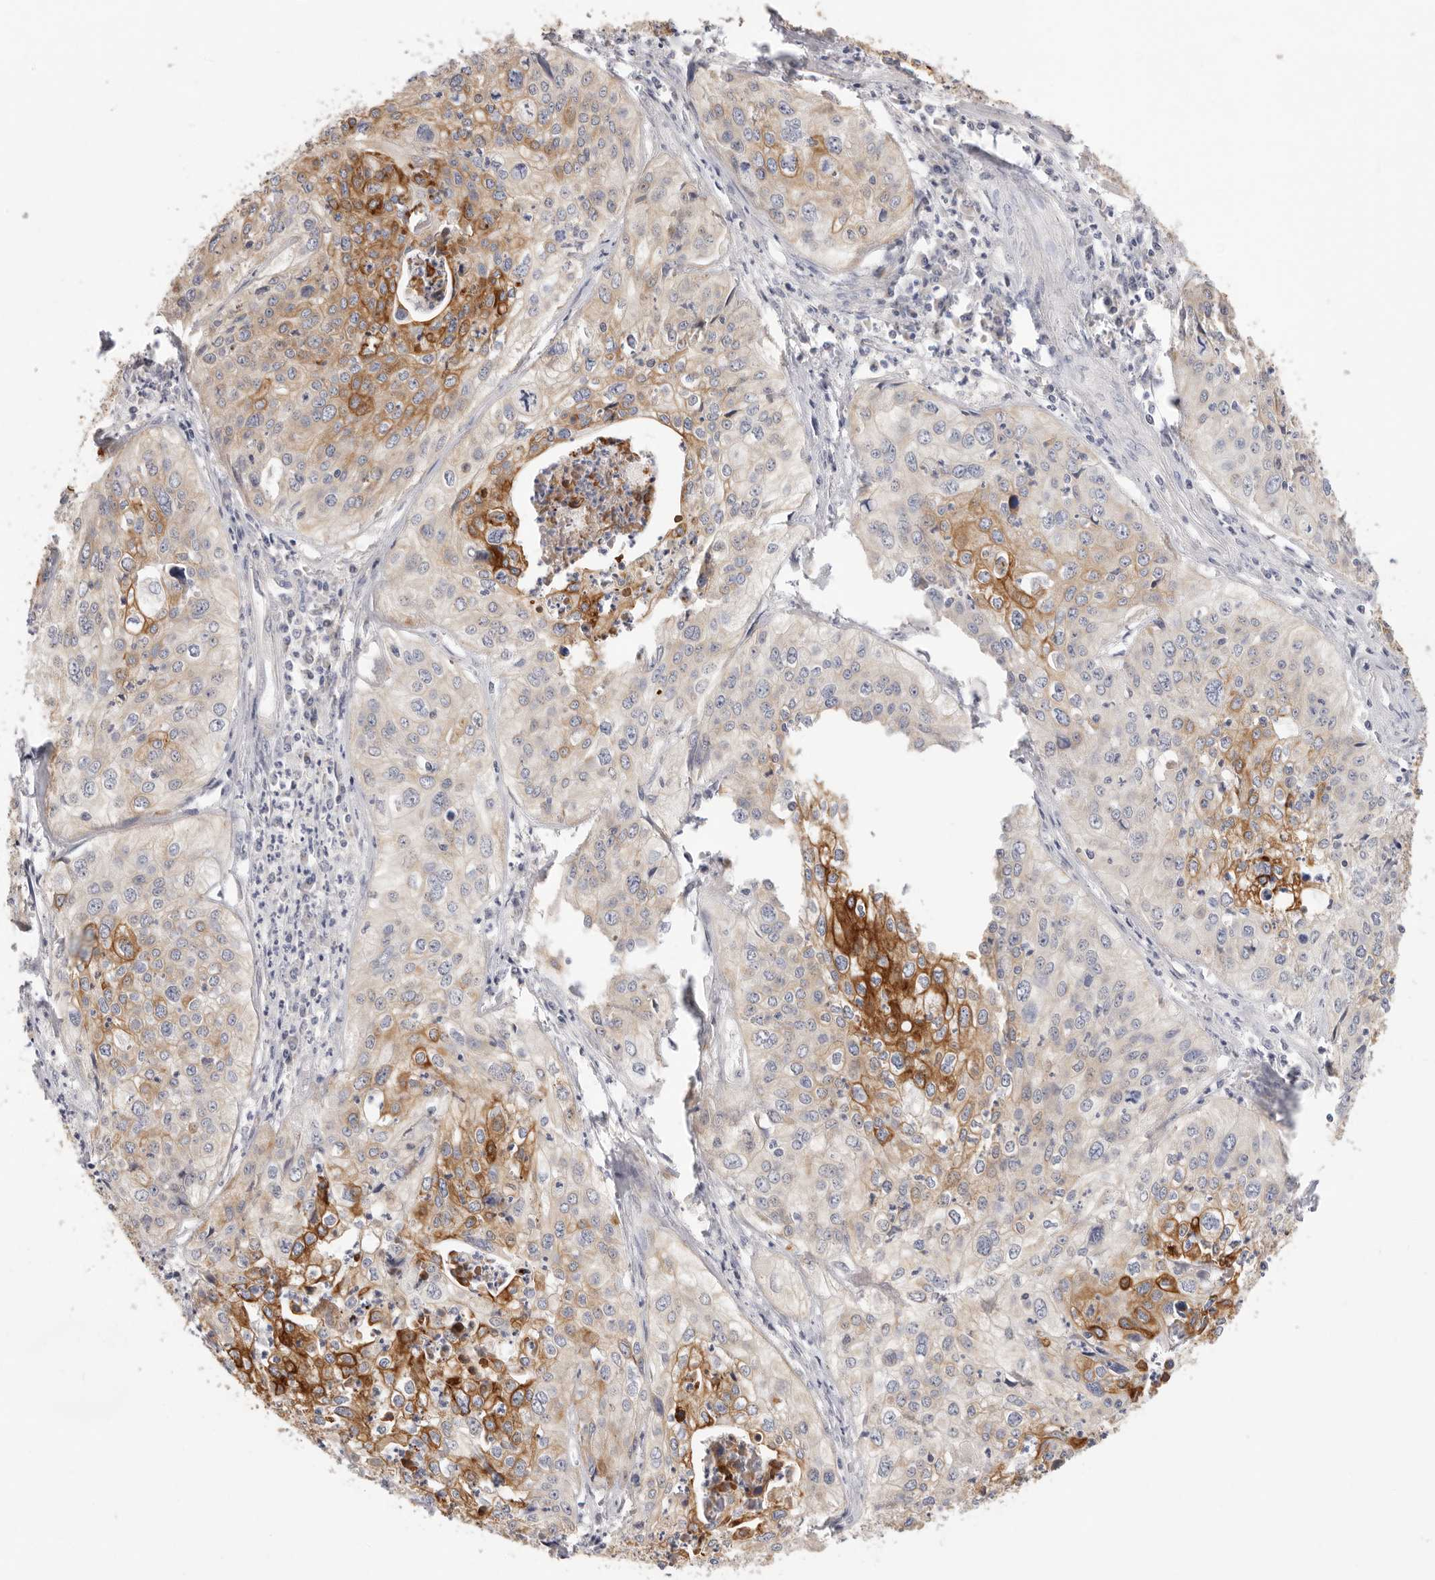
{"staining": {"intensity": "strong", "quantity": "25%-75%", "location": "cytoplasmic/membranous"}, "tissue": "cervical cancer", "cell_type": "Tumor cells", "image_type": "cancer", "snomed": [{"axis": "morphology", "description": "Squamous cell carcinoma, NOS"}, {"axis": "topography", "description": "Cervix"}], "caption": "Tumor cells display high levels of strong cytoplasmic/membranous staining in approximately 25%-75% of cells in human cervical squamous cell carcinoma.", "gene": "USH1C", "patient": {"sex": "female", "age": 31}}